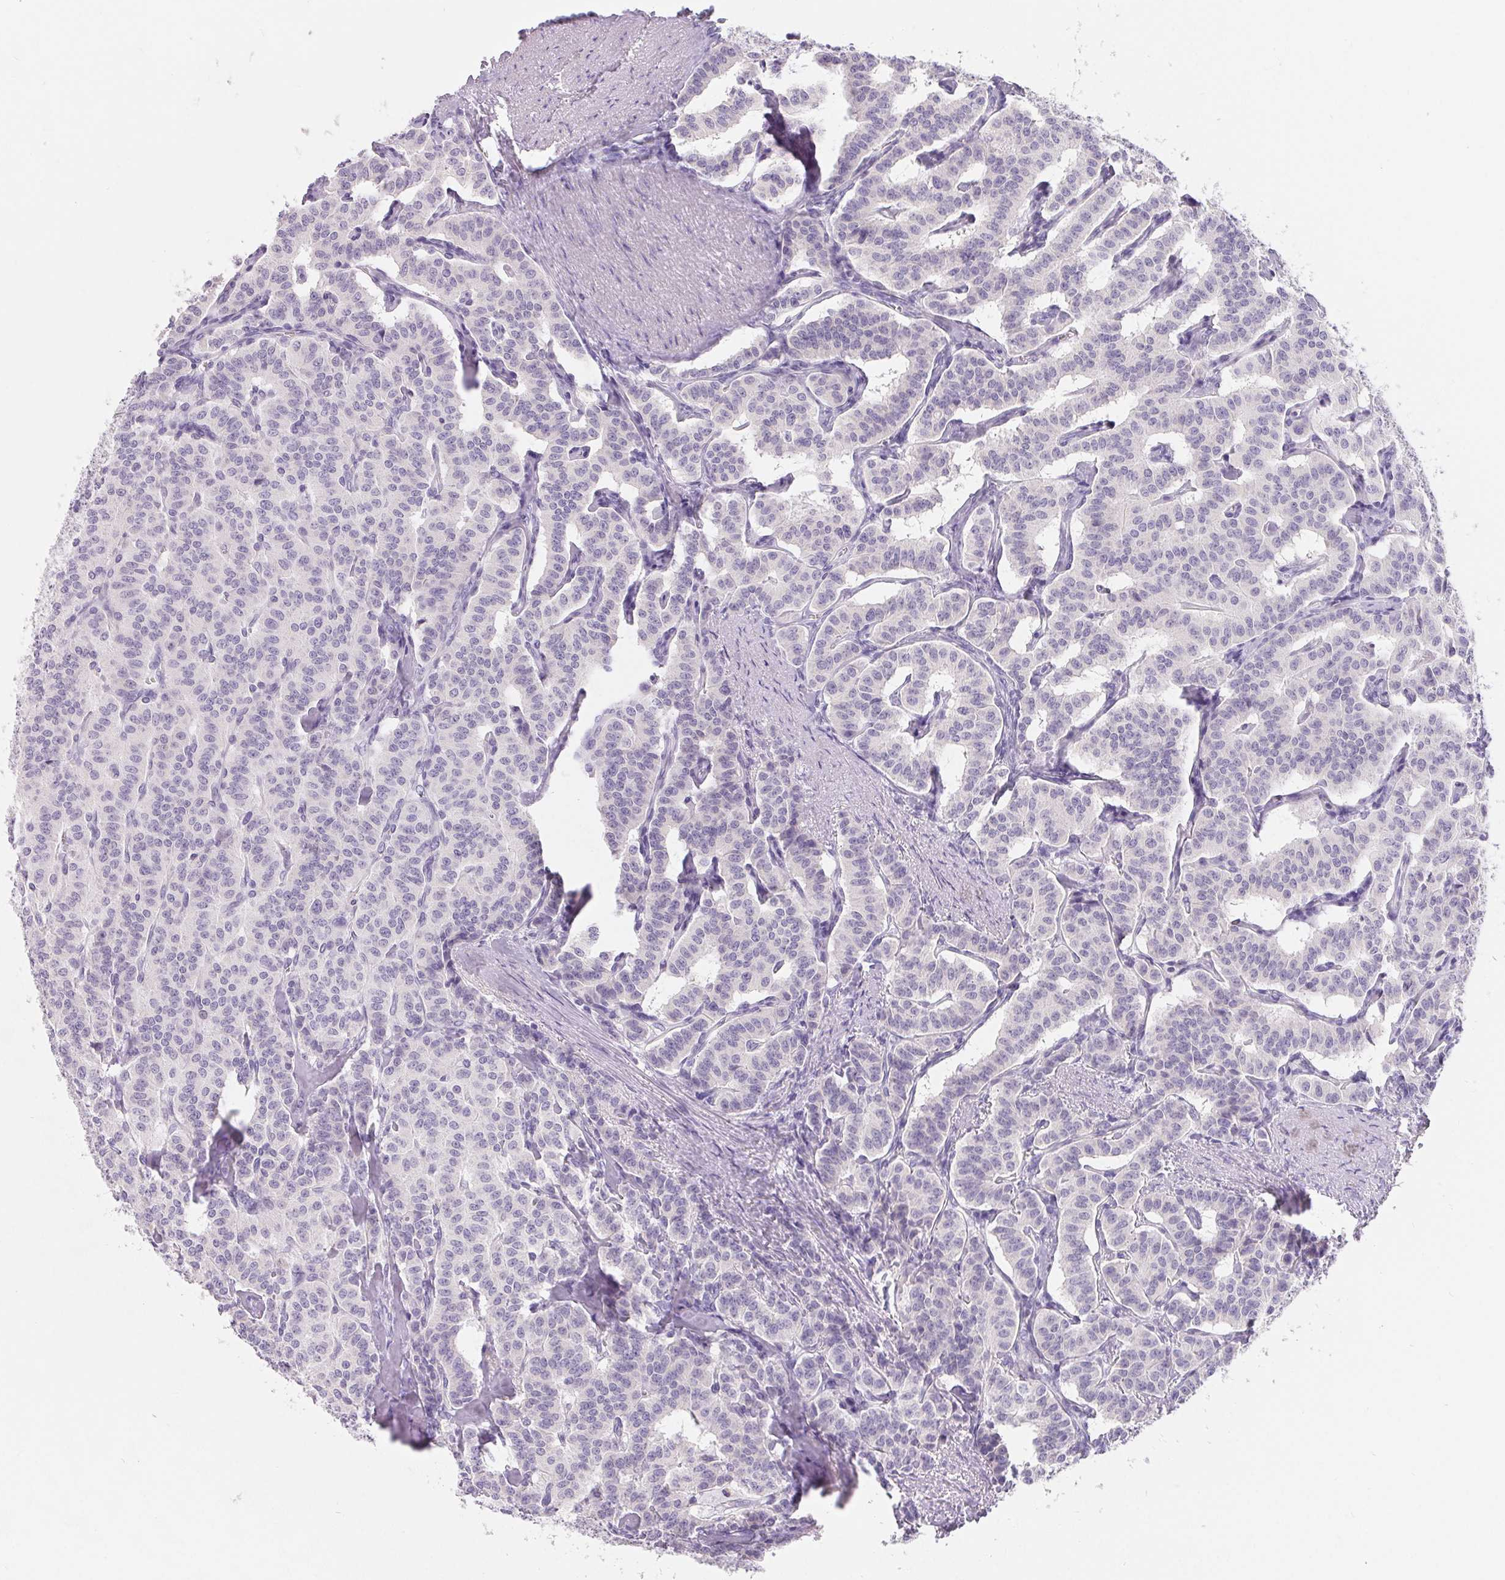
{"staining": {"intensity": "negative", "quantity": "none", "location": "none"}, "tissue": "carcinoid", "cell_type": "Tumor cells", "image_type": "cancer", "snomed": [{"axis": "morphology", "description": "Carcinoid, malignant, NOS"}, {"axis": "topography", "description": "Lung"}], "caption": "Immunohistochemical staining of human malignant carcinoid exhibits no significant positivity in tumor cells.", "gene": "SPACA5B", "patient": {"sex": "female", "age": 46}}